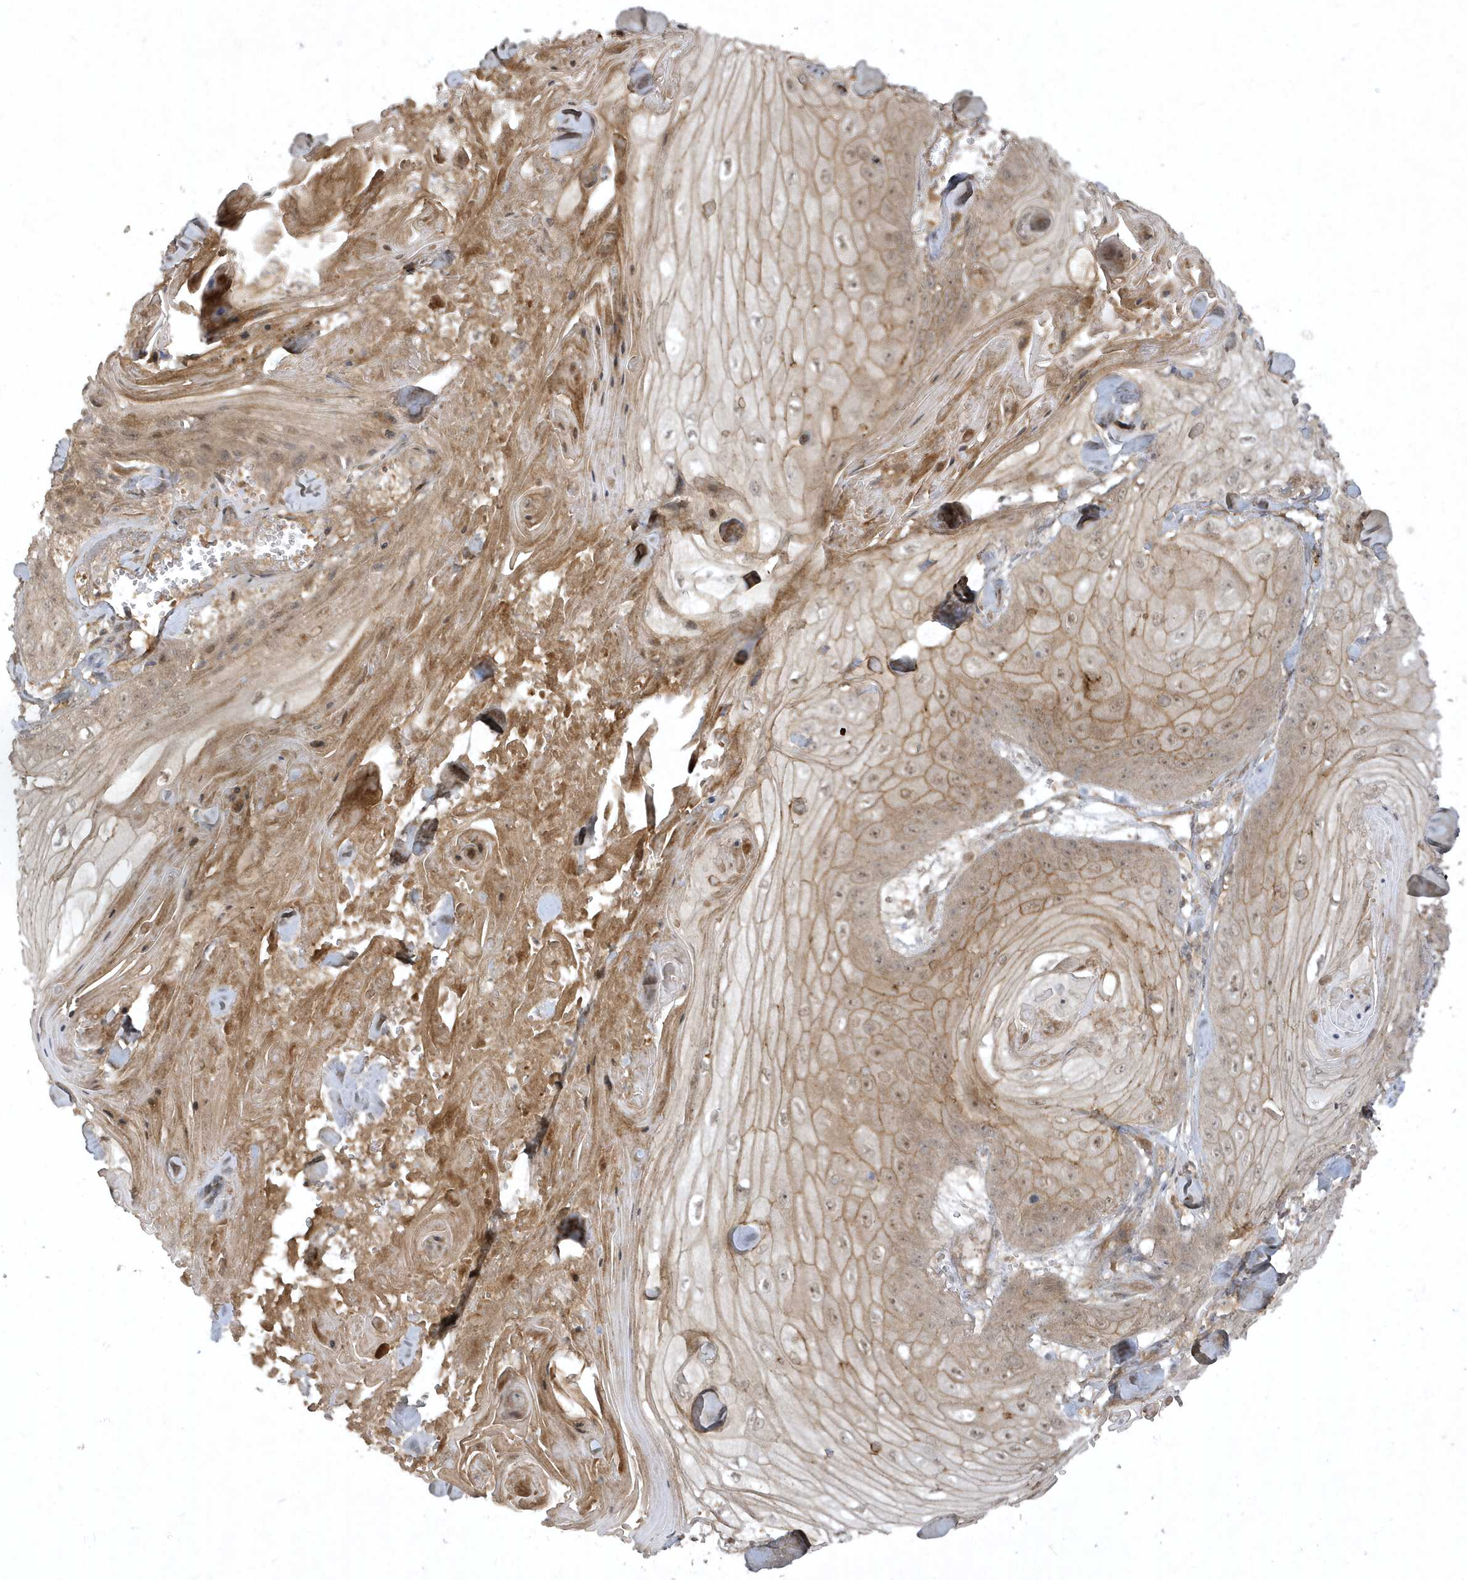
{"staining": {"intensity": "weak", "quantity": ">75%", "location": "cytoplasmic/membranous"}, "tissue": "skin cancer", "cell_type": "Tumor cells", "image_type": "cancer", "snomed": [{"axis": "morphology", "description": "Squamous cell carcinoma, NOS"}, {"axis": "topography", "description": "Skin"}], "caption": "Weak cytoplasmic/membranous staining is seen in approximately >75% of tumor cells in skin cancer.", "gene": "FAM83C", "patient": {"sex": "male", "age": 74}}